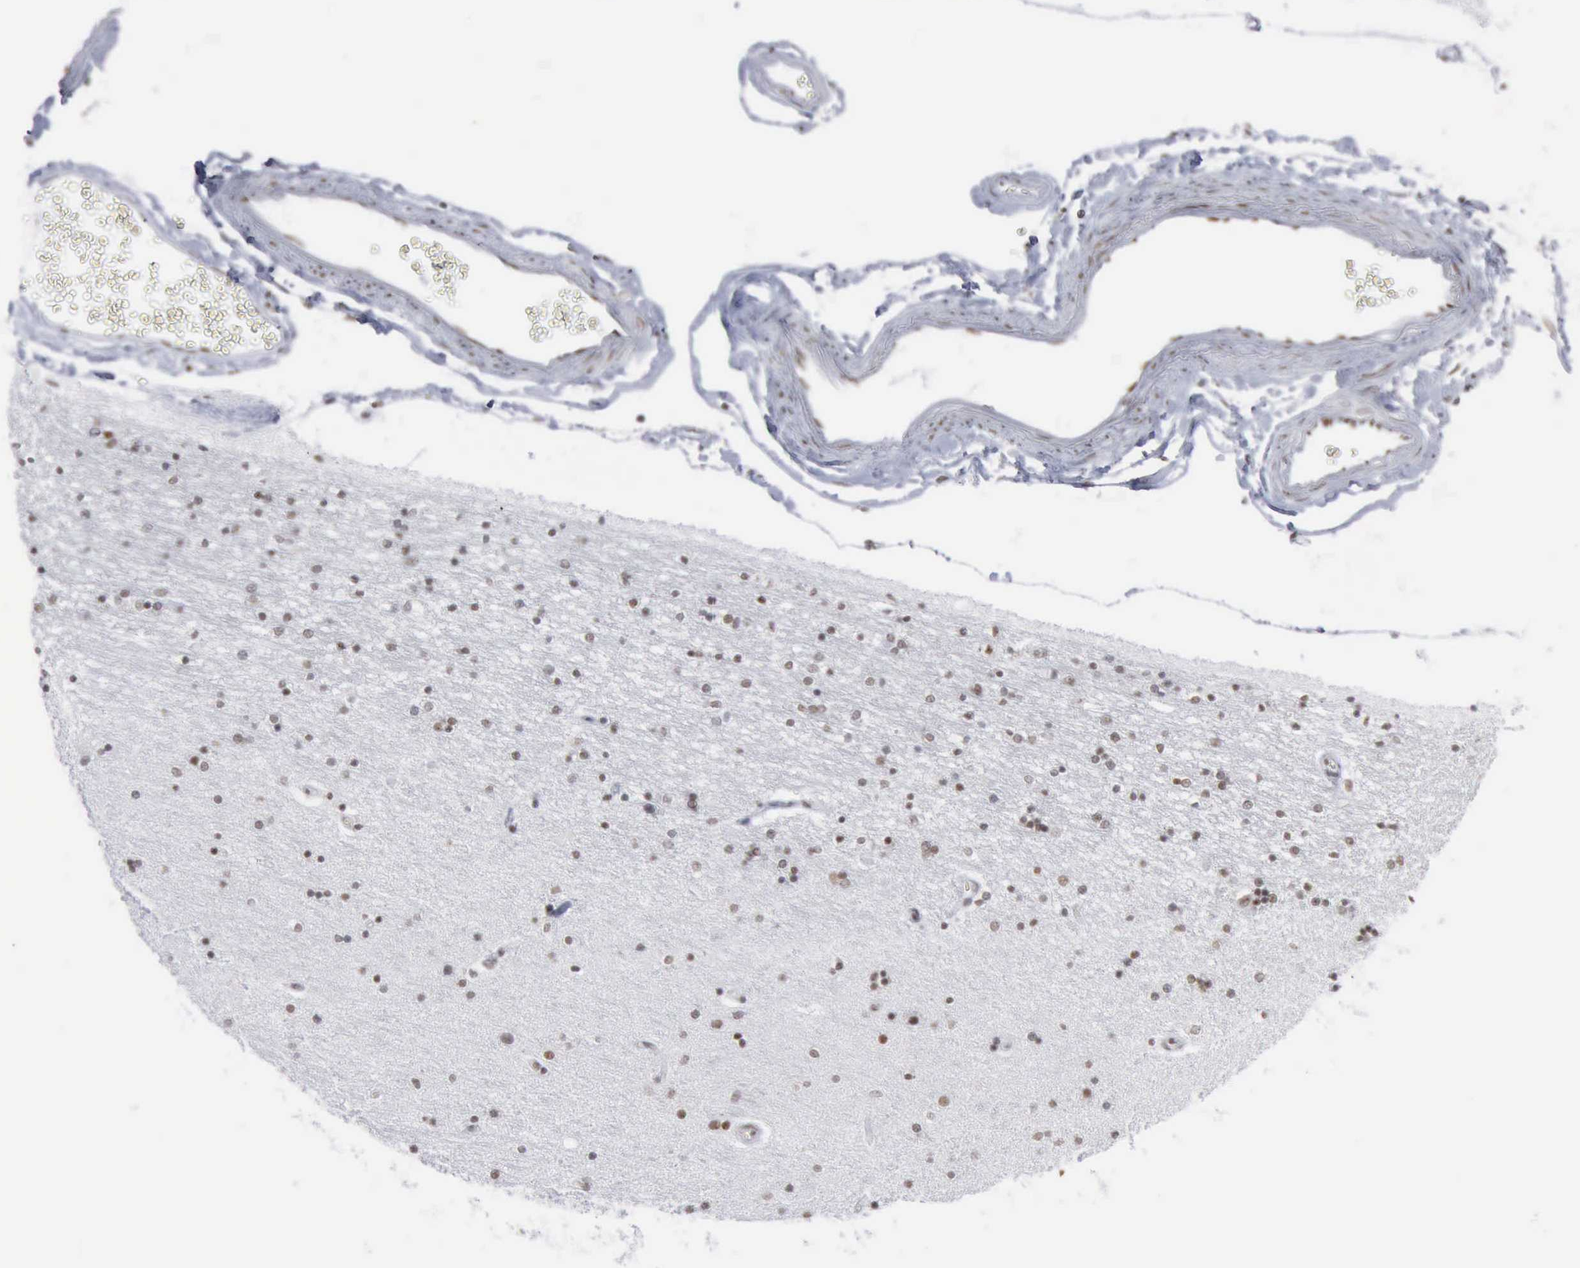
{"staining": {"intensity": "weak", "quantity": "25%-75%", "location": "nuclear"}, "tissue": "hippocampus", "cell_type": "Glial cells", "image_type": "normal", "snomed": [{"axis": "morphology", "description": "Normal tissue, NOS"}, {"axis": "topography", "description": "Hippocampus"}], "caption": "Glial cells demonstrate weak nuclear staining in approximately 25%-75% of cells in unremarkable hippocampus.", "gene": "XPA", "patient": {"sex": "female", "age": 54}}